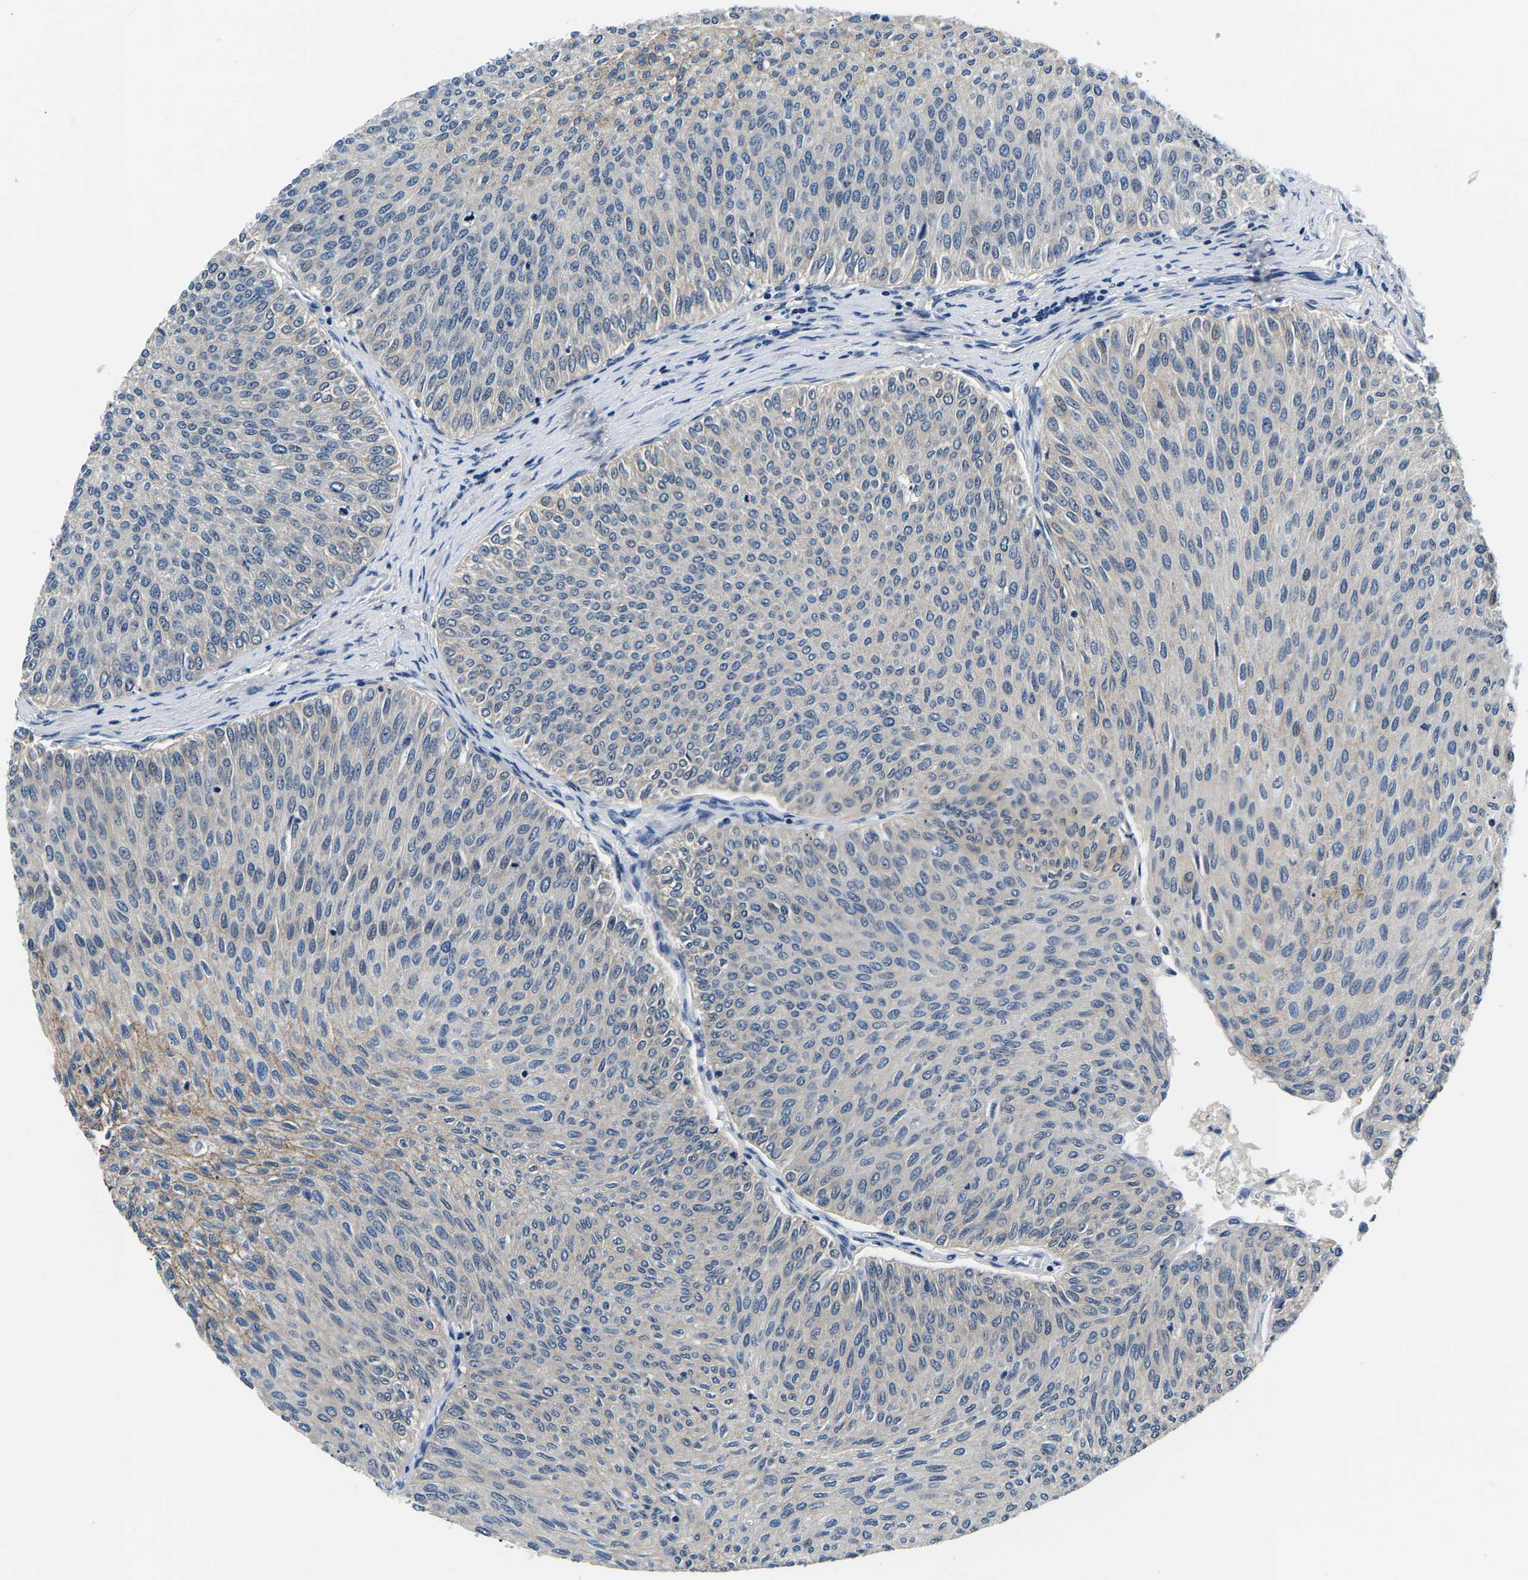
{"staining": {"intensity": "weak", "quantity": "<25%", "location": "cytoplasmic/membranous"}, "tissue": "urothelial cancer", "cell_type": "Tumor cells", "image_type": "cancer", "snomed": [{"axis": "morphology", "description": "Urothelial carcinoma, Low grade"}, {"axis": "topography", "description": "Urinary bladder"}], "caption": "An immunohistochemistry image of urothelial cancer is shown. There is no staining in tumor cells of urothelial cancer. (DAB (3,3'-diaminobenzidine) immunohistochemistry (IHC) with hematoxylin counter stain).", "gene": "ACO1", "patient": {"sex": "male", "age": 78}}